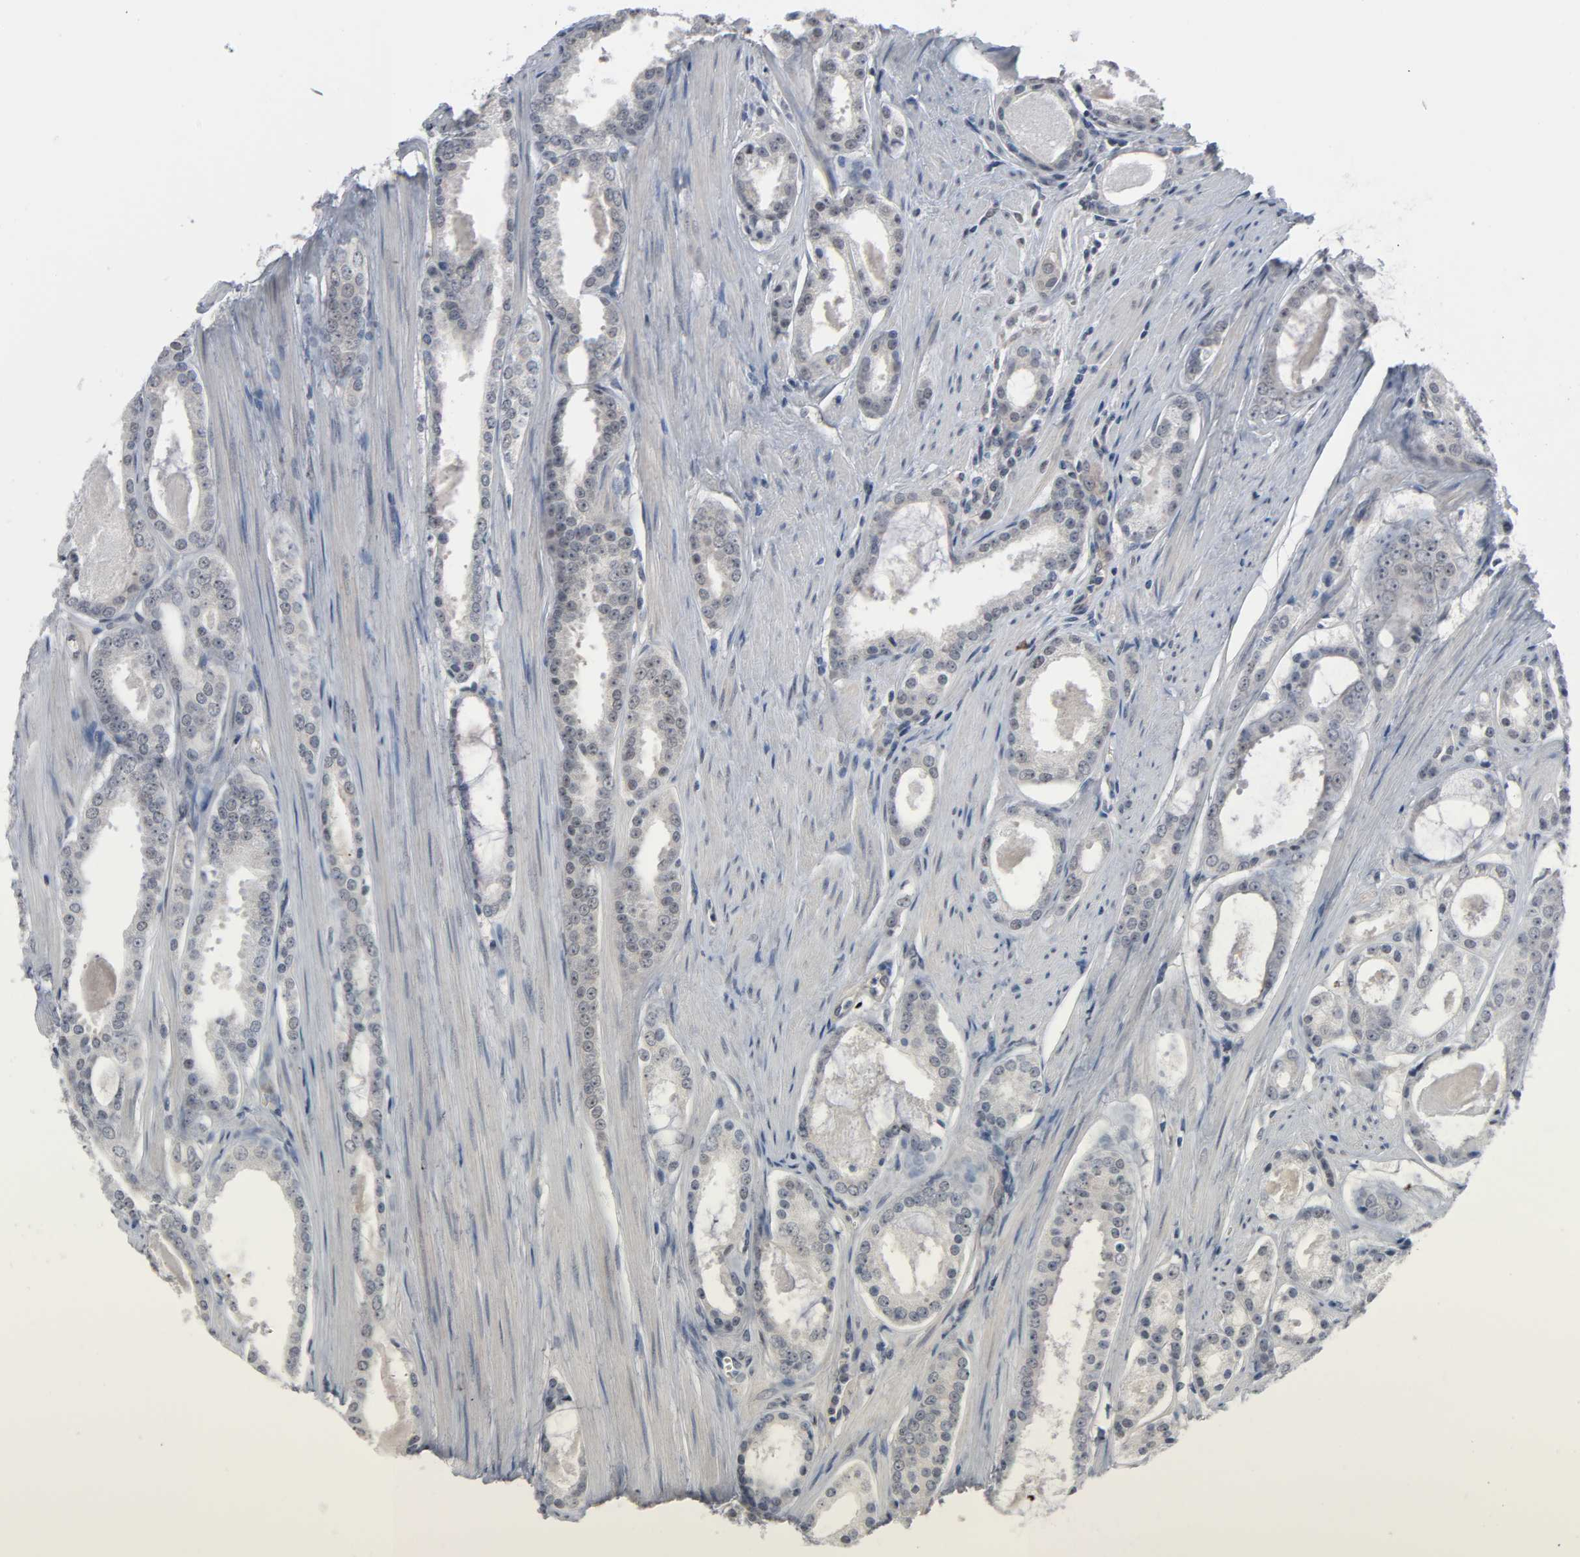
{"staining": {"intensity": "negative", "quantity": "none", "location": "none"}, "tissue": "prostate cancer", "cell_type": "Tumor cells", "image_type": "cancer", "snomed": [{"axis": "morphology", "description": "Adenocarcinoma, Low grade"}, {"axis": "topography", "description": "Prostate"}], "caption": "Photomicrograph shows no protein staining in tumor cells of prostate cancer tissue.", "gene": "ACSS2", "patient": {"sex": "male", "age": 57}}